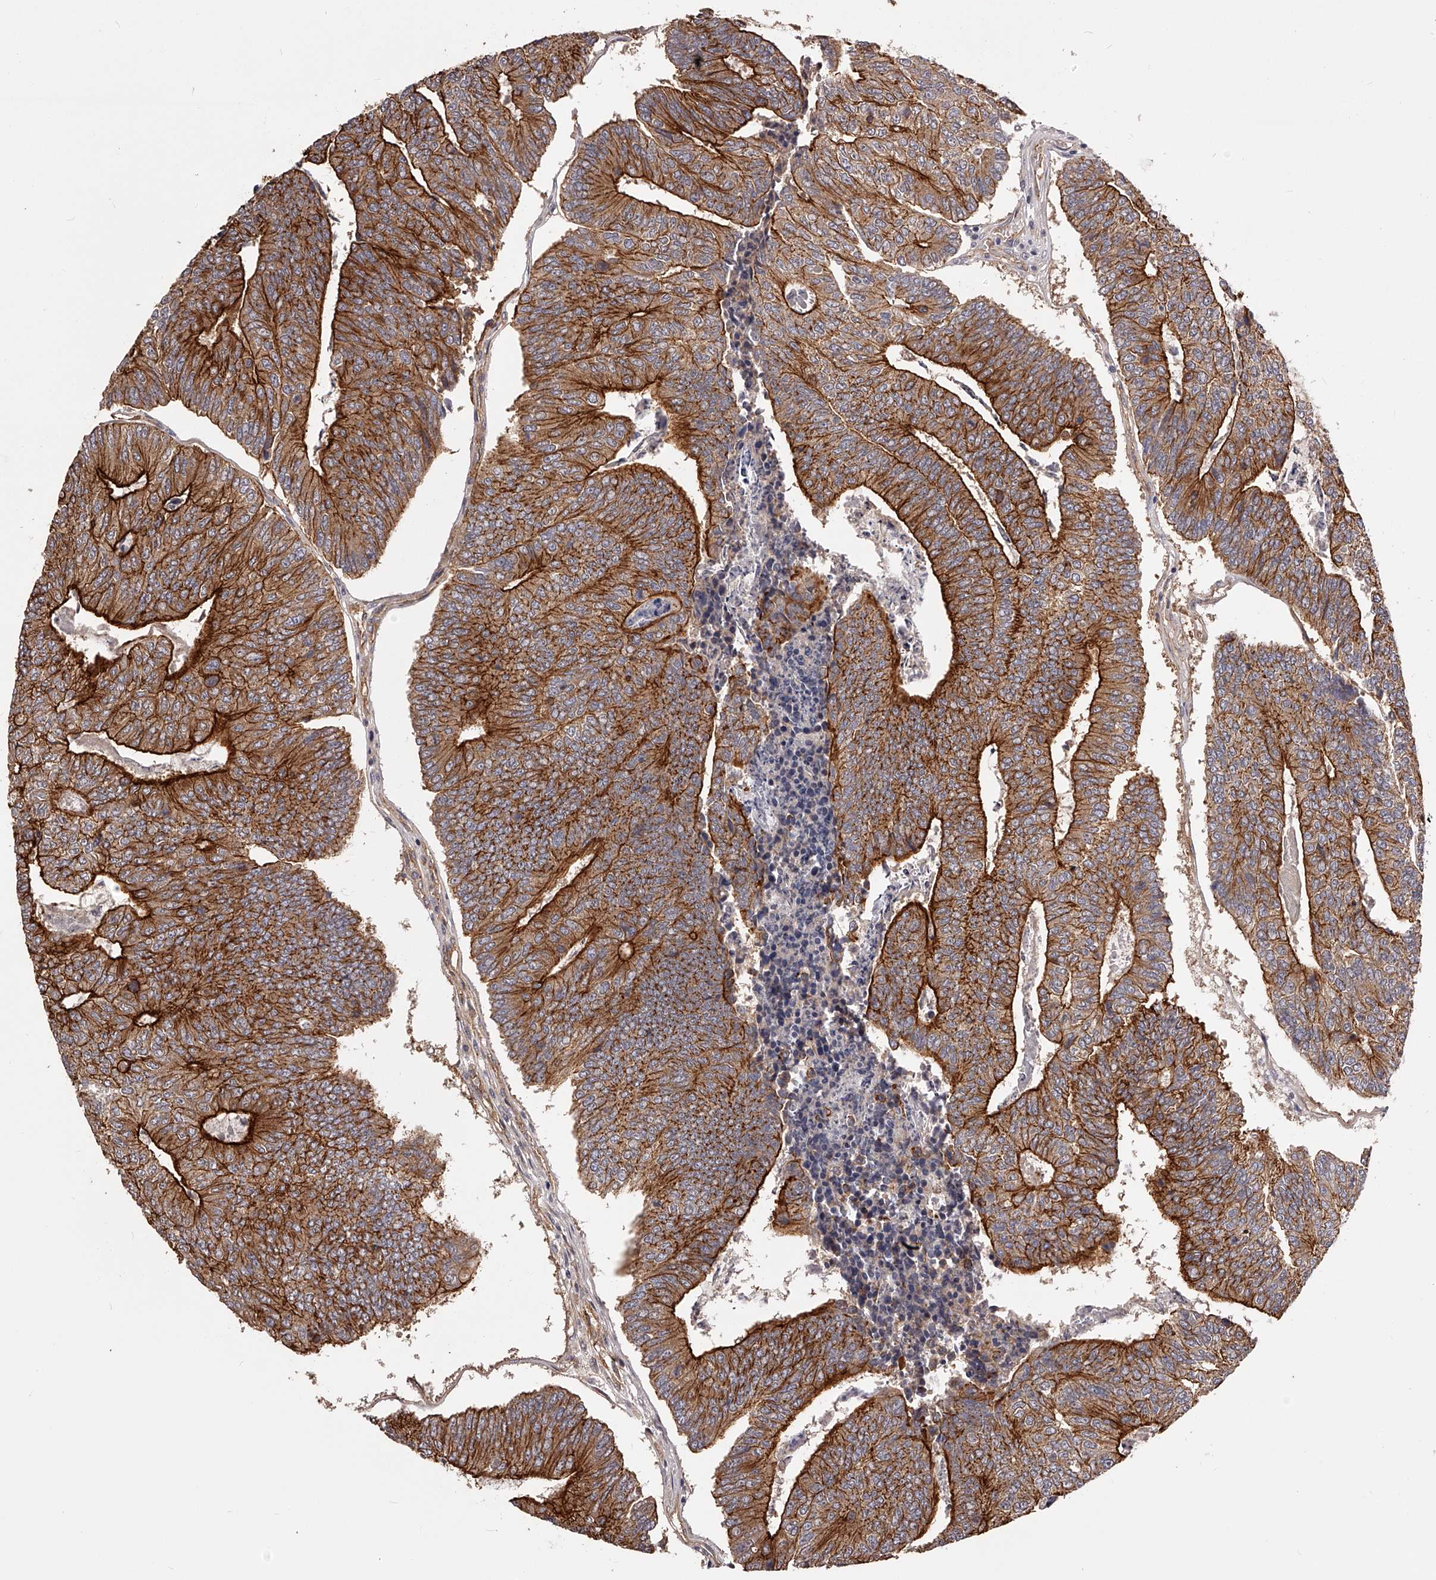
{"staining": {"intensity": "strong", "quantity": ">75%", "location": "cytoplasmic/membranous"}, "tissue": "colorectal cancer", "cell_type": "Tumor cells", "image_type": "cancer", "snomed": [{"axis": "morphology", "description": "Adenocarcinoma, NOS"}, {"axis": "topography", "description": "Colon"}], "caption": "Colorectal cancer (adenocarcinoma) stained with immunohistochemistry (IHC) displays strong cytoplasmic/membranous positivity in about >75% of tumor cells.", "gene": "LTV1", "patient": {"sex": "female", "age": 67}}